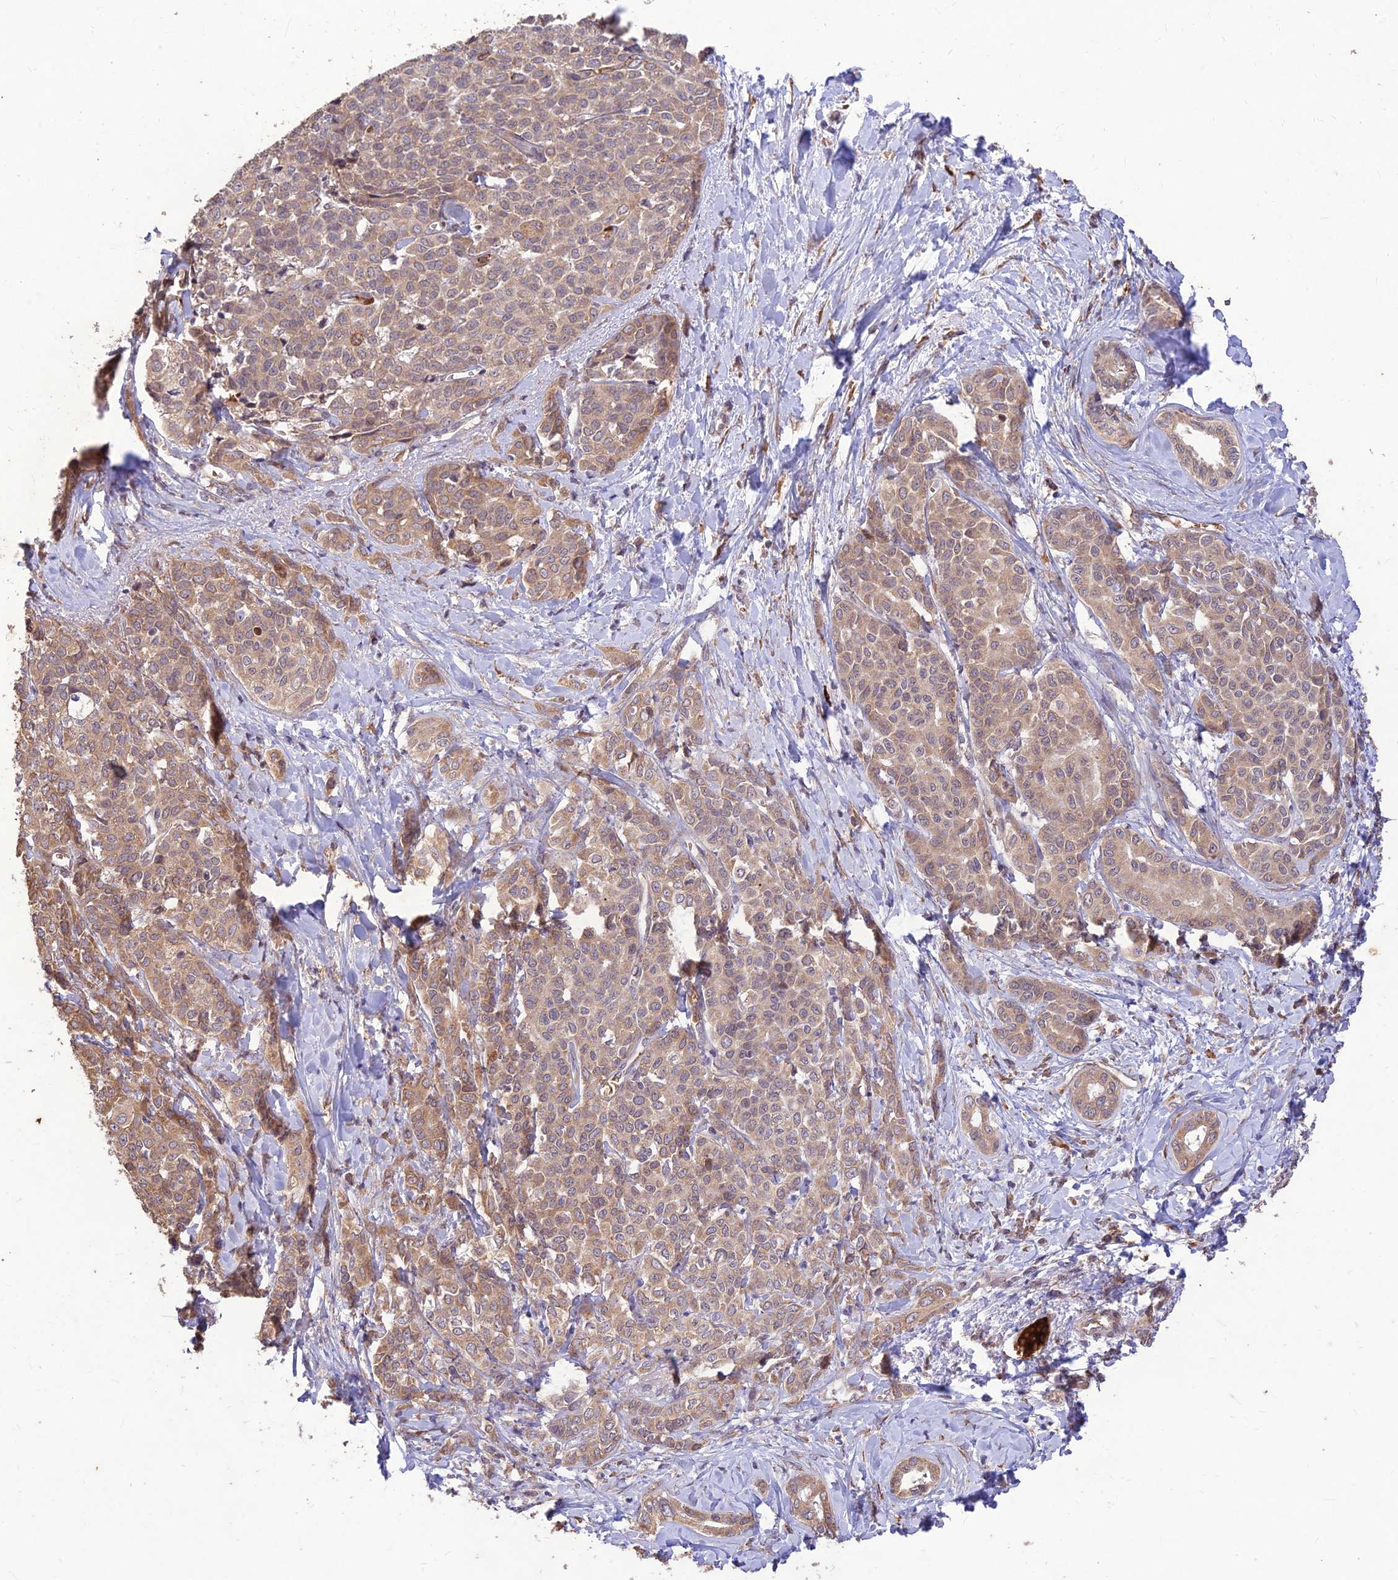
{"staining": {"intensity": "weak", "quantity": ">75%", "location": "cytoplasmic/membranous"}, "tissue": "liver cancer", "cell_type": "Tumor cells", "image_type": "cancer", "snomed": [{"axis": "morphology", "description": "Cholangiocarcinoma"}, {"axis": "topography", "description": "Liver"}], "caption": "DAB (3,3'-diaminobenzidine) immunohistochemical staining of human cholangiocarcinoma (liver) displays weak cytoplasmic/membranous protein positivity in about >75% of tumor cells.", "gene": "PPP1R11", "patient": {"sex": "female", "age": 77}}